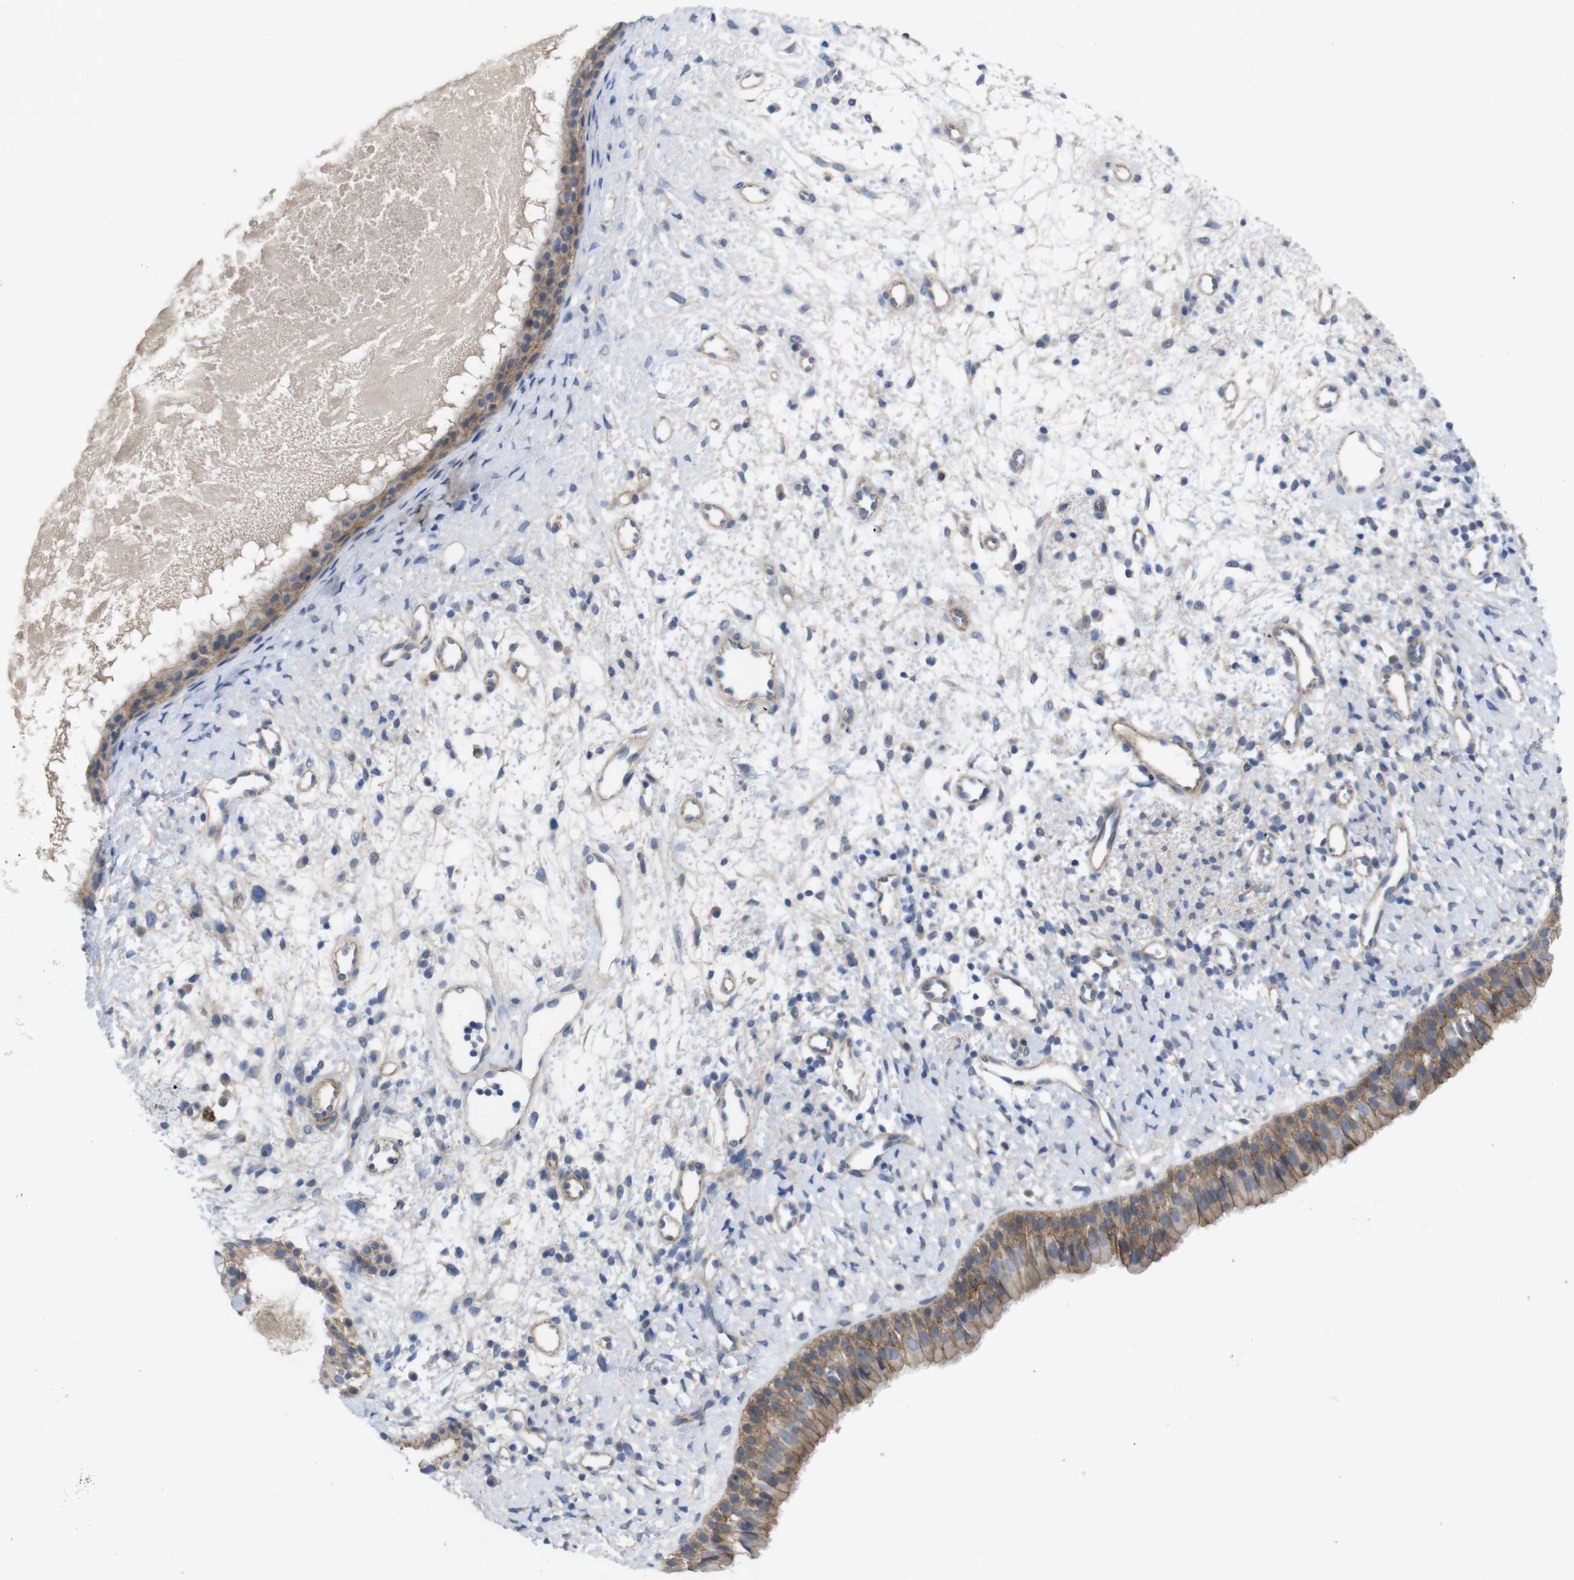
{"staining": {"intensity": "moderate", "quantity": ">75%", "location": "cytoplasmic/membranous"}, "tissue": "nasopharynx", "cell_type": "Respiratory epithelial cells", "image_type": "normal", "snomed": [{"axis": "morphology", "description": "Normal tissue, NOS"}, {"axis": "topography", "description": "Nasopharynx"}], "caption": "Protein staining by IHC shows moderate cytoplasmic/membranous positivity in about >75% of respiratory epithelial cells in normal nasopharynx.", "gene": "KIDINS220", "patient": {"sex": "male", "age": 22}}